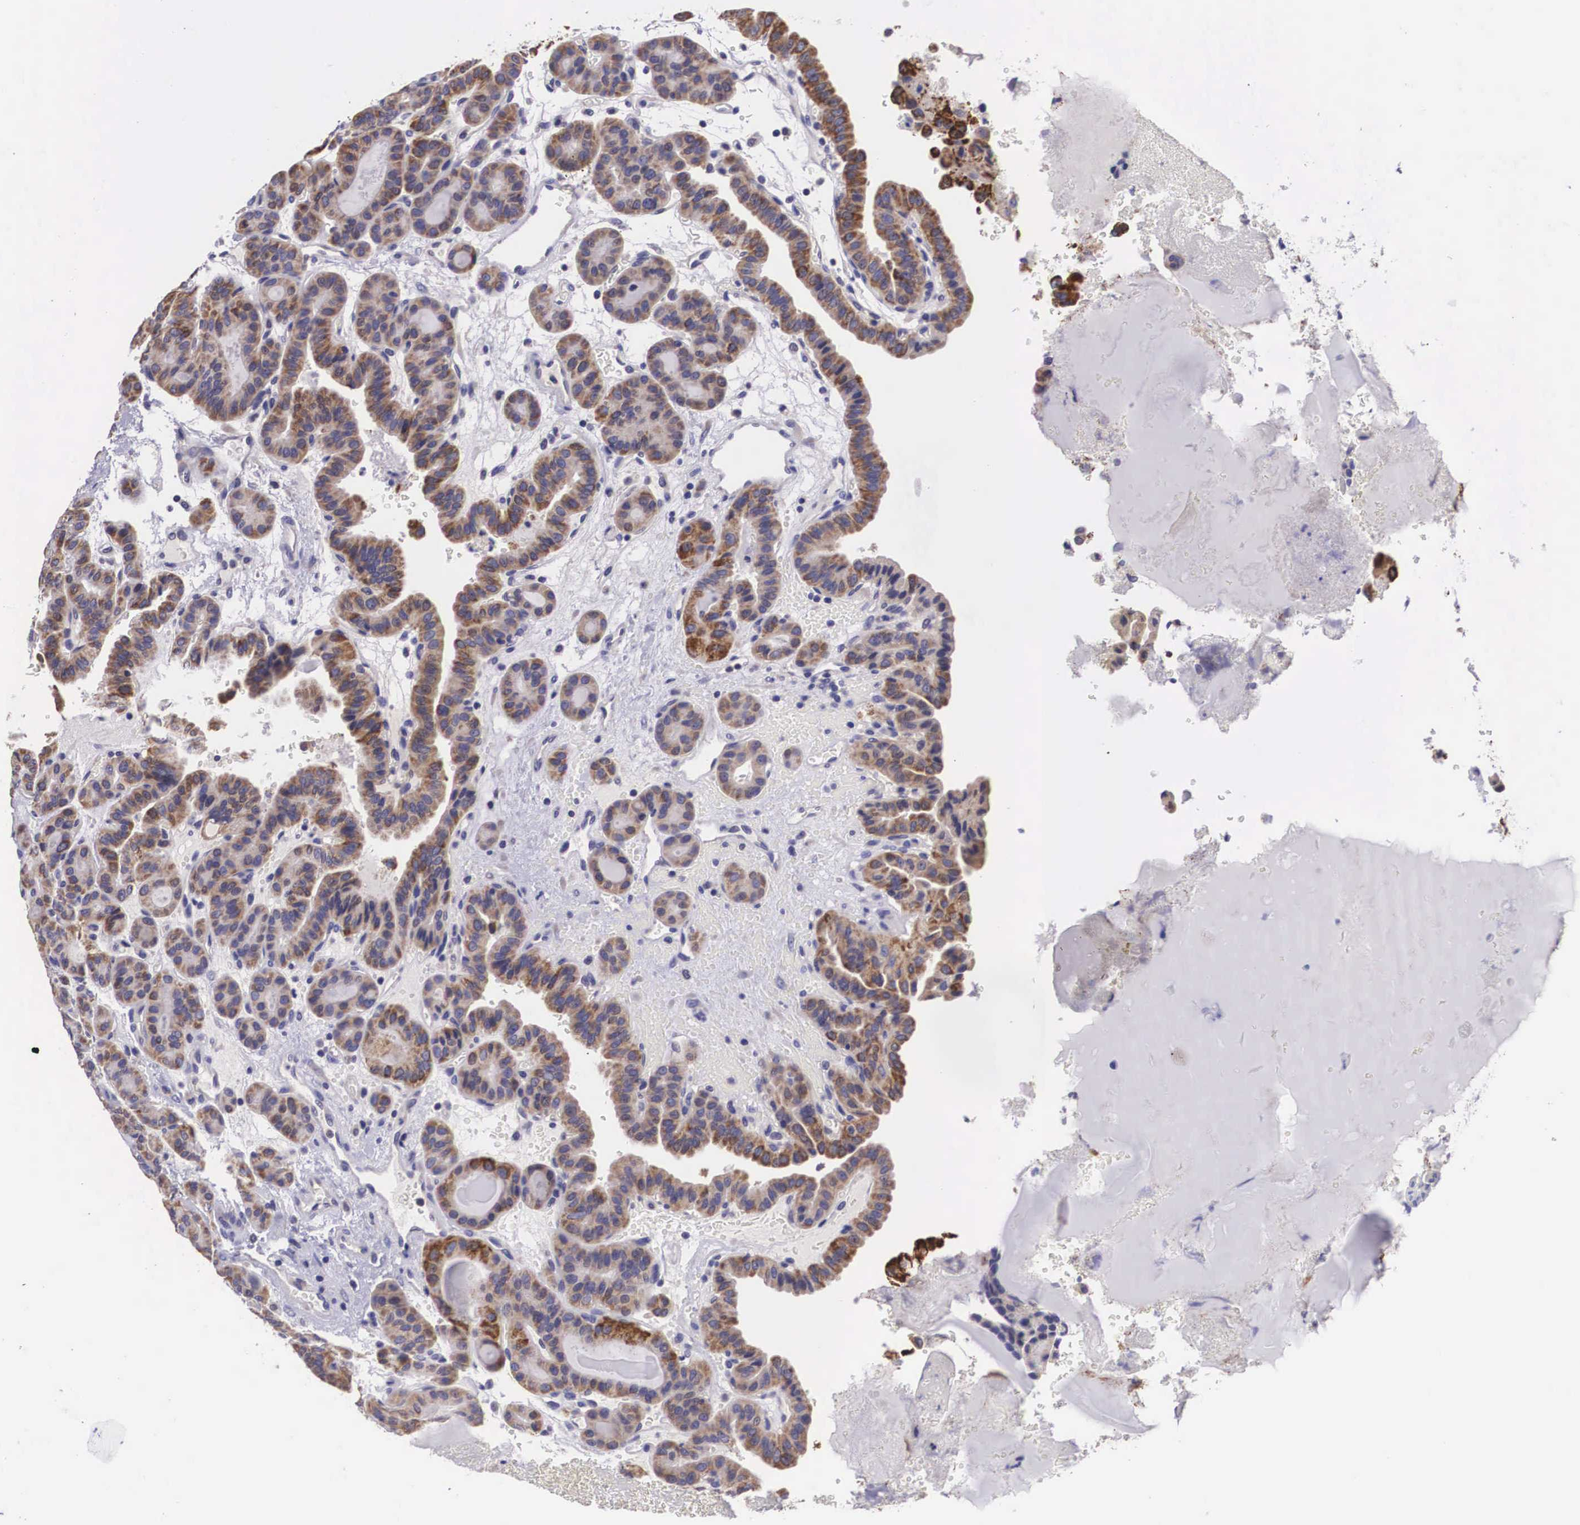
{"staining": {"intensity": "moderate", "quantity": "25%-75%", "location": "cytoplasmic/membranous"}, "tissue": "thyroid cancer", "cell_type": "Tumor cells", "image_type": "cancer", "snomed": [{"axis": "morphology", "description": "Papillary adenocarcinoma, NOS"}, {"axis": "topography", "description": "Thyroid gland"}], "caption": "IHC of human thyroid cancer shows medium levels of moderate cytoplasmic/membranous positivity in approximately 25%-75% of tumor cells. The staining is performed using DAB (3,3'-diaminobenzidine) brown chromogen to label protein expression. The nuclei are counter-stained blue using hematoxylin.", "gene": "ARG2", "patient": {"sex": "male", "age": 87}}